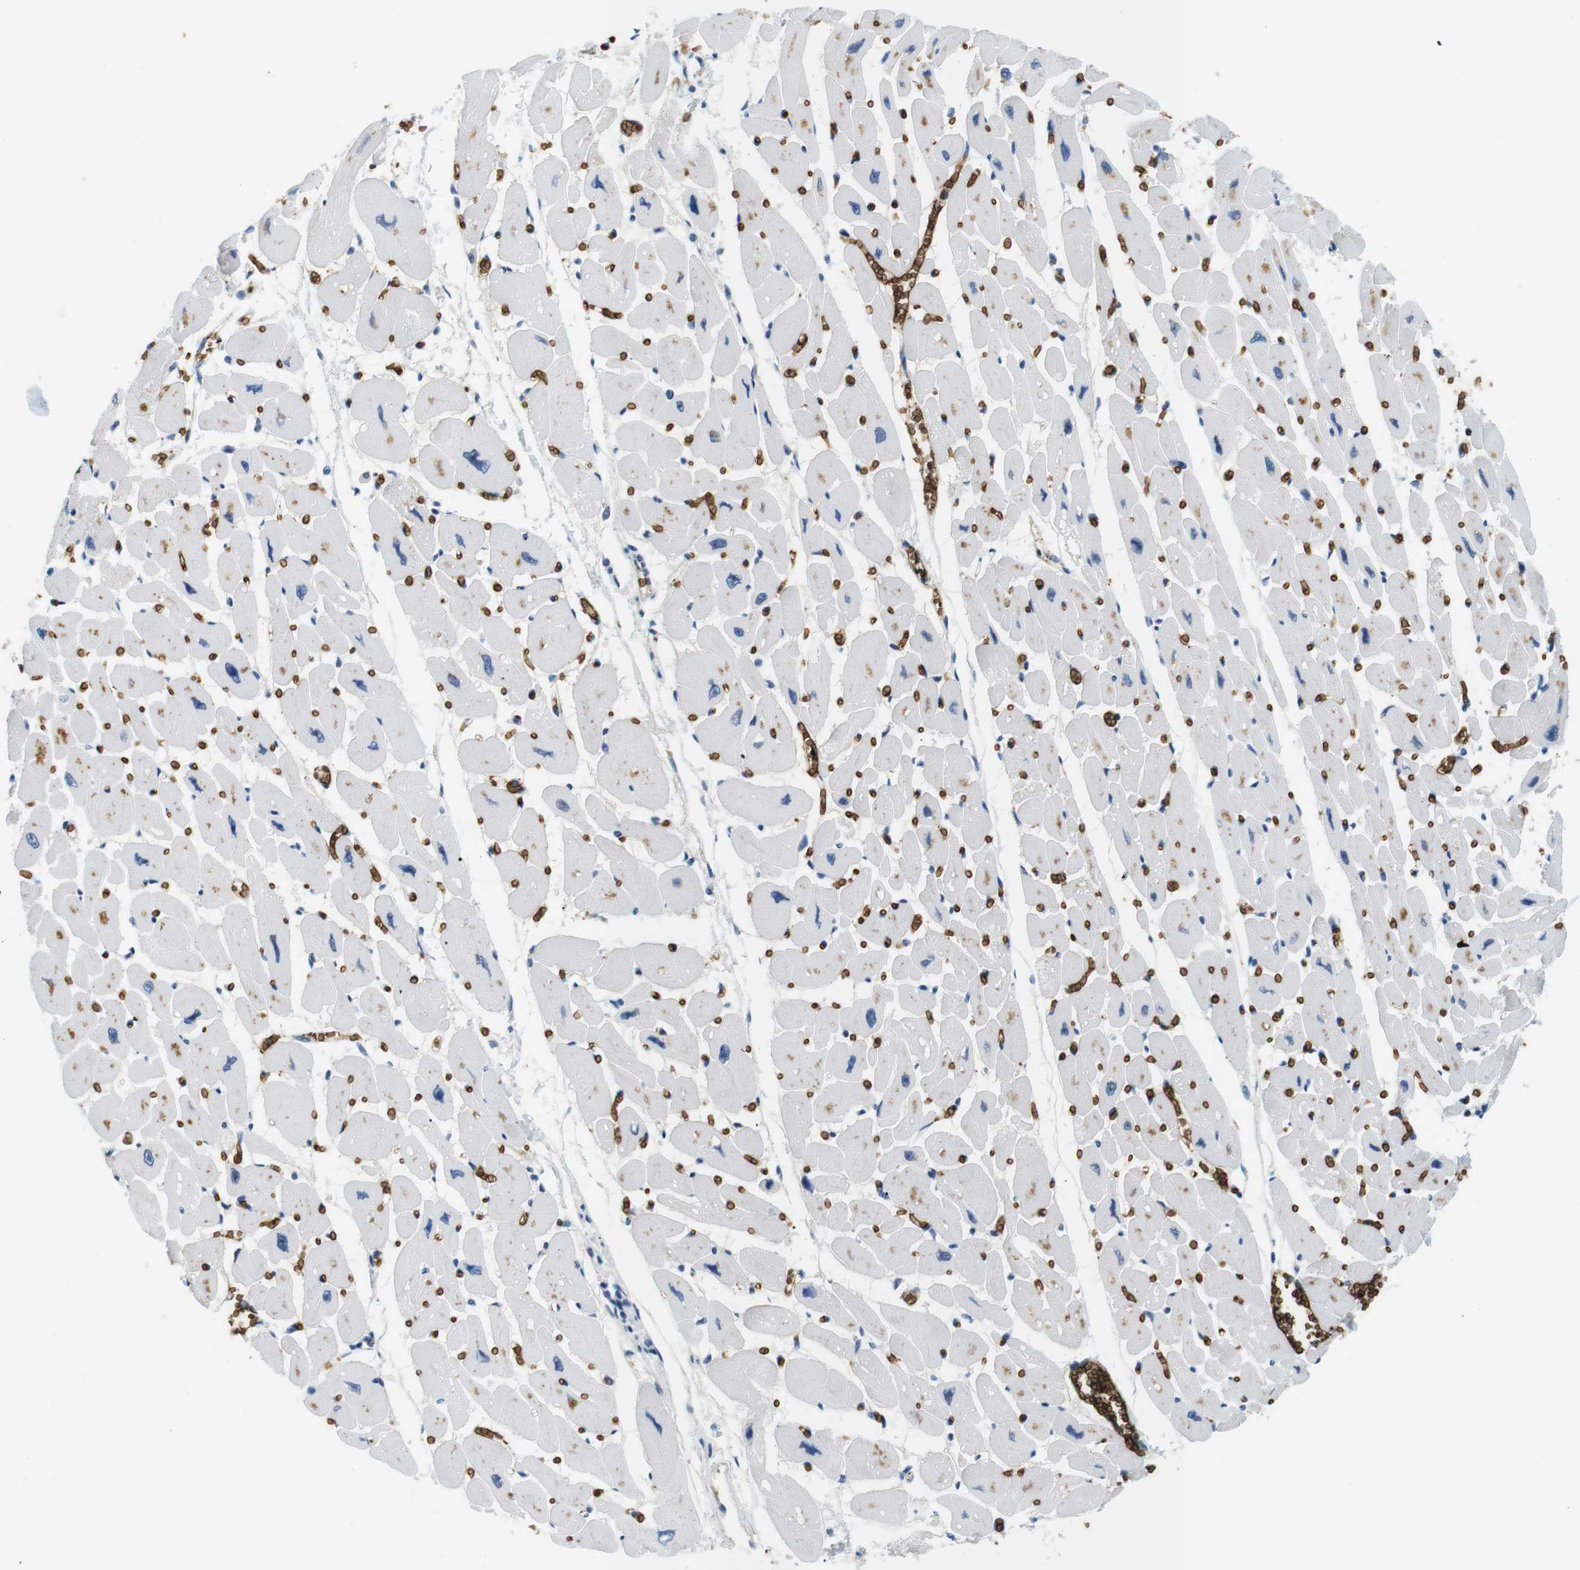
{"staining": {"intensity": "weak", "quantity": "<25%", "location": "cytoplasmic/membranous"}, "tissue": "heart muscle", "cell_type": "Cardiomyocytes", "image_type": "normal", "snomed": [{"axis": "morphology", "description": "Normal tissue, NOS"}, {"axis": "topography", "description": "Heart"}], "caption": "A photomicrograph of human heart muscle is negative for staining in cardiomyocytes.", "gene": "SLC4A1", "patient": {"sex": "female", "age": 54}}